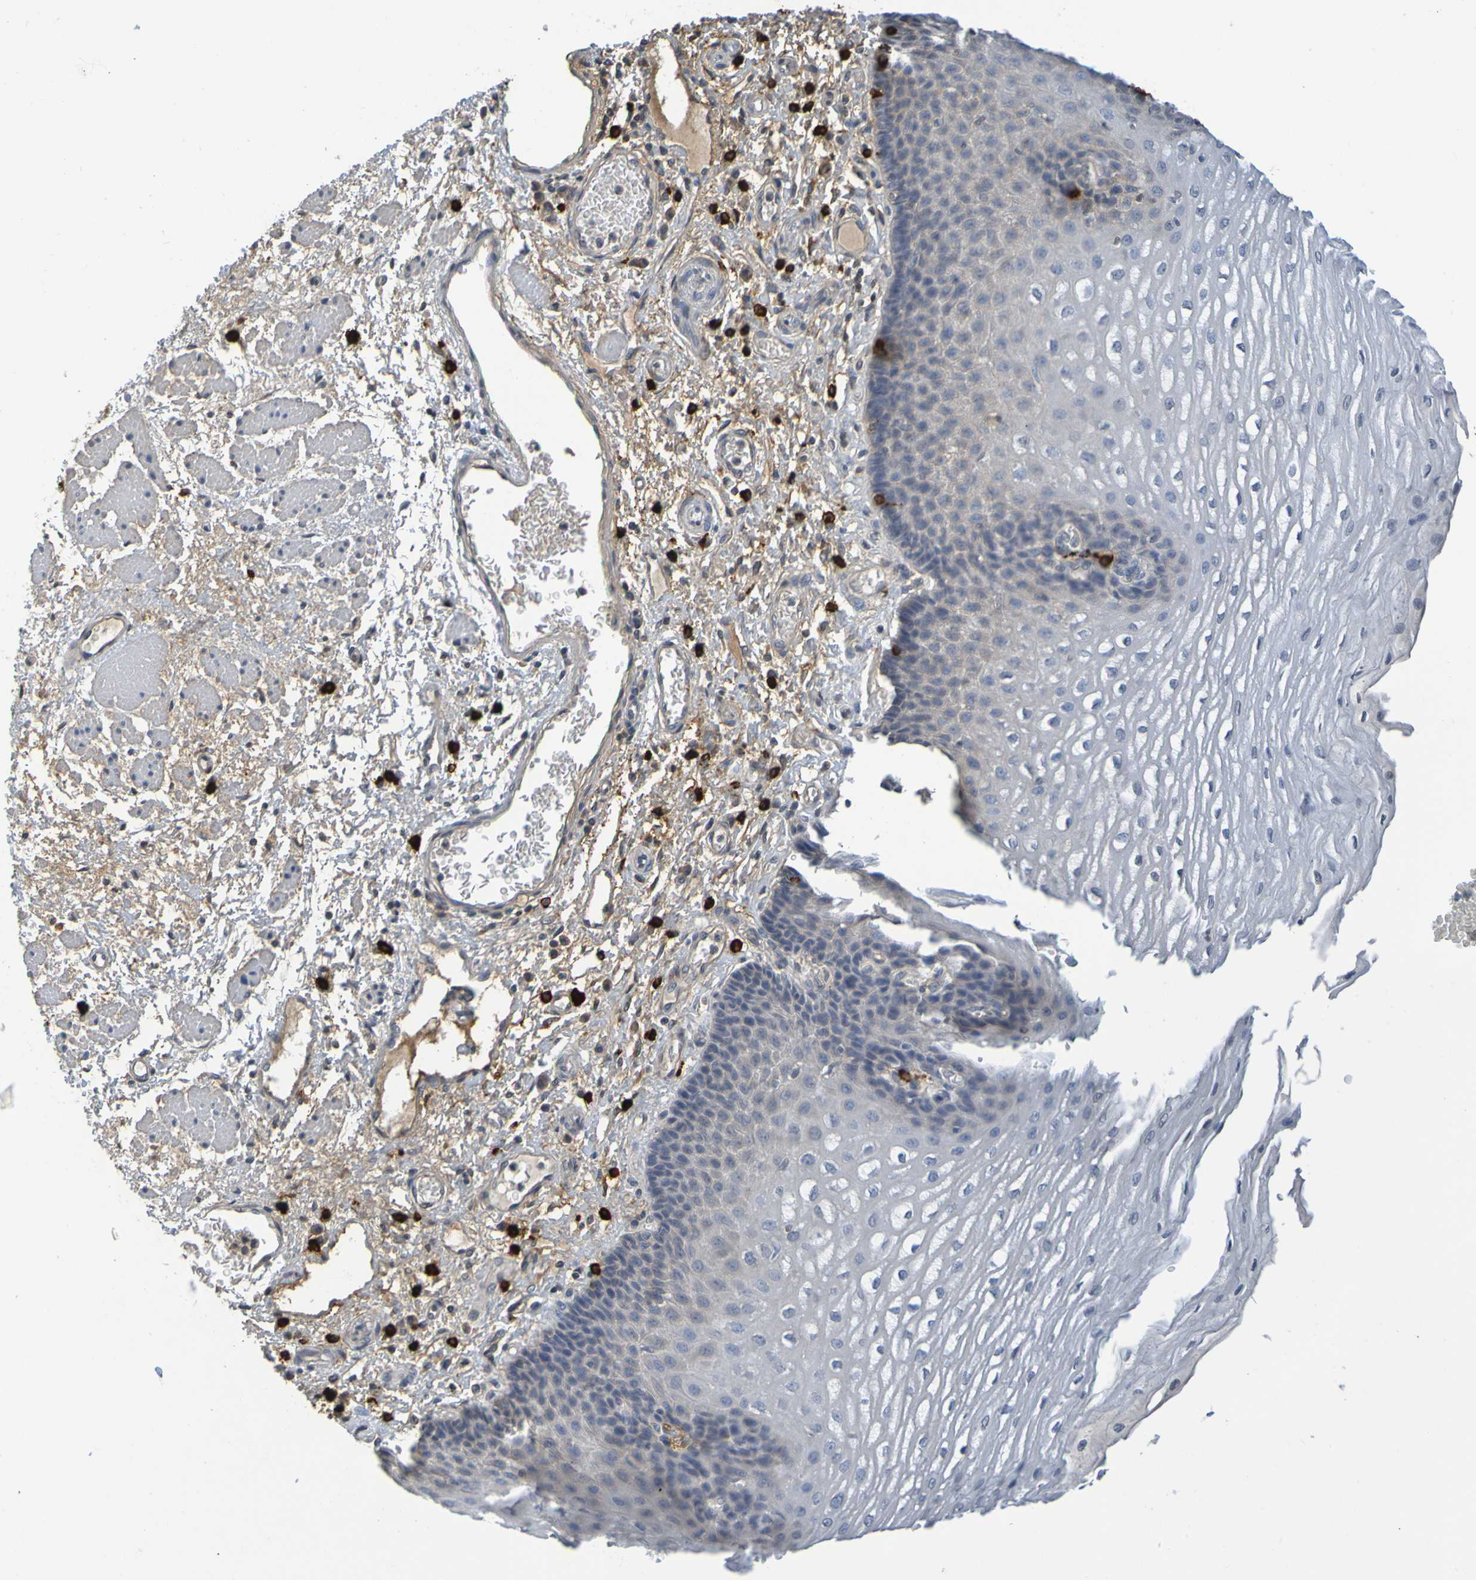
{"staining": {"intensity": "negative", "quantity": "none", "location": "none"}, "tissue": "esophagus", "cell_type": "Squamous epithelial cells", "image_type": "normal", "snomed": [{"axis": "morphology", "description": "Normal tissue, NOS"}, {"axis": "topography", "description": "Esophagus"}], "caption": "Esophagus was stained to show a protein in brown. There is no significant staining in squamous epithelial cells. (Immunohistochemistry, brightfield microscopy, high magnification).", "gene": "C3AR1", "patient": {"sex": "male", "age": 54}}